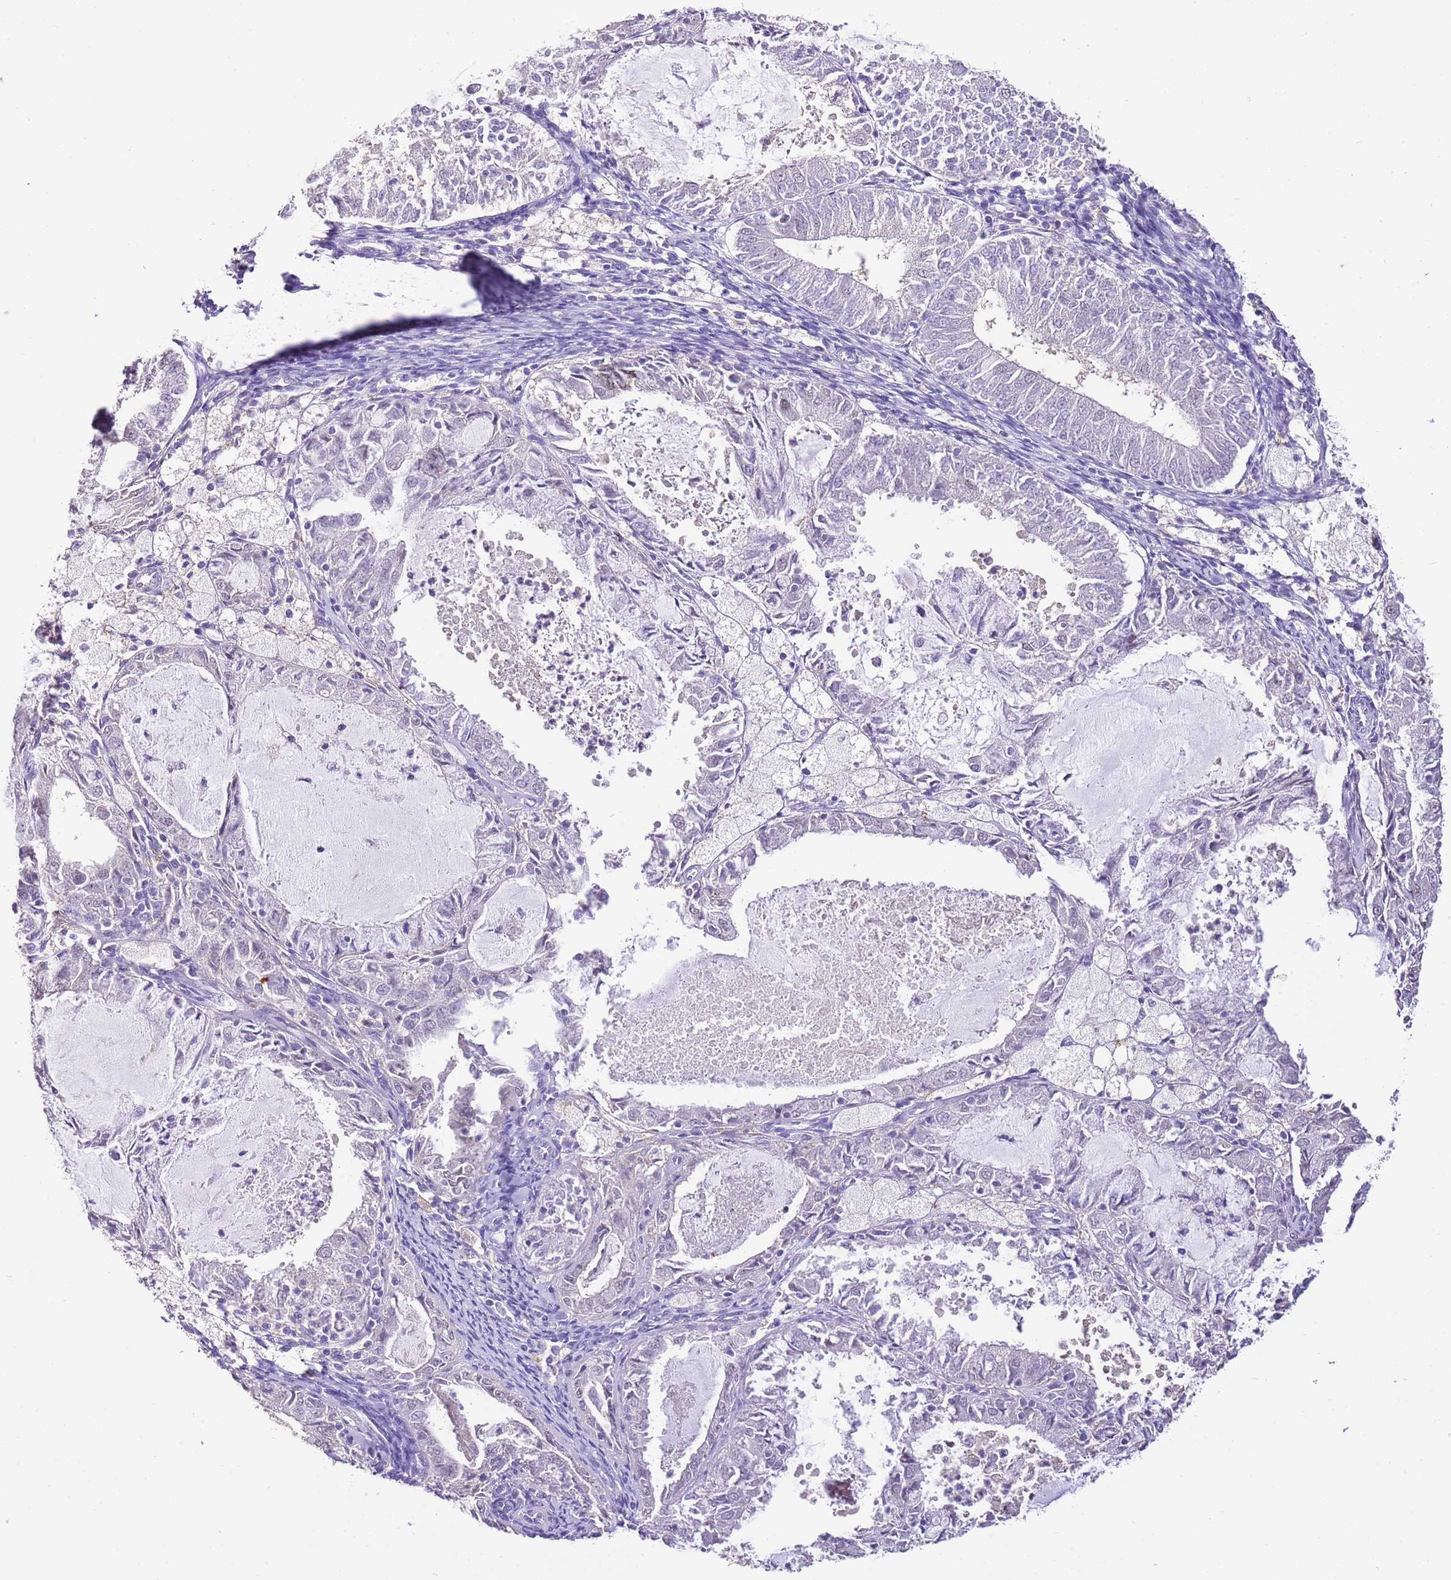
{"staining": {"intensity": "negative", "quantity": "none", "location": "none"}, "tissue": "endometrial cancer", "cell_type": "Tumor cells", "image_type": "cancer", "snomed": [{"axis": "morphology", "description": "Adenocarcinoma, NOS"}, {"axis": "topography", "description": "Endometrium"}], "caption": "Image shows no protein expression in tumor cells of adenocarcinoma (endometrial) tissue.", "gene": "IZUMO4", "patient": {"sex": "female", "age": 57}}